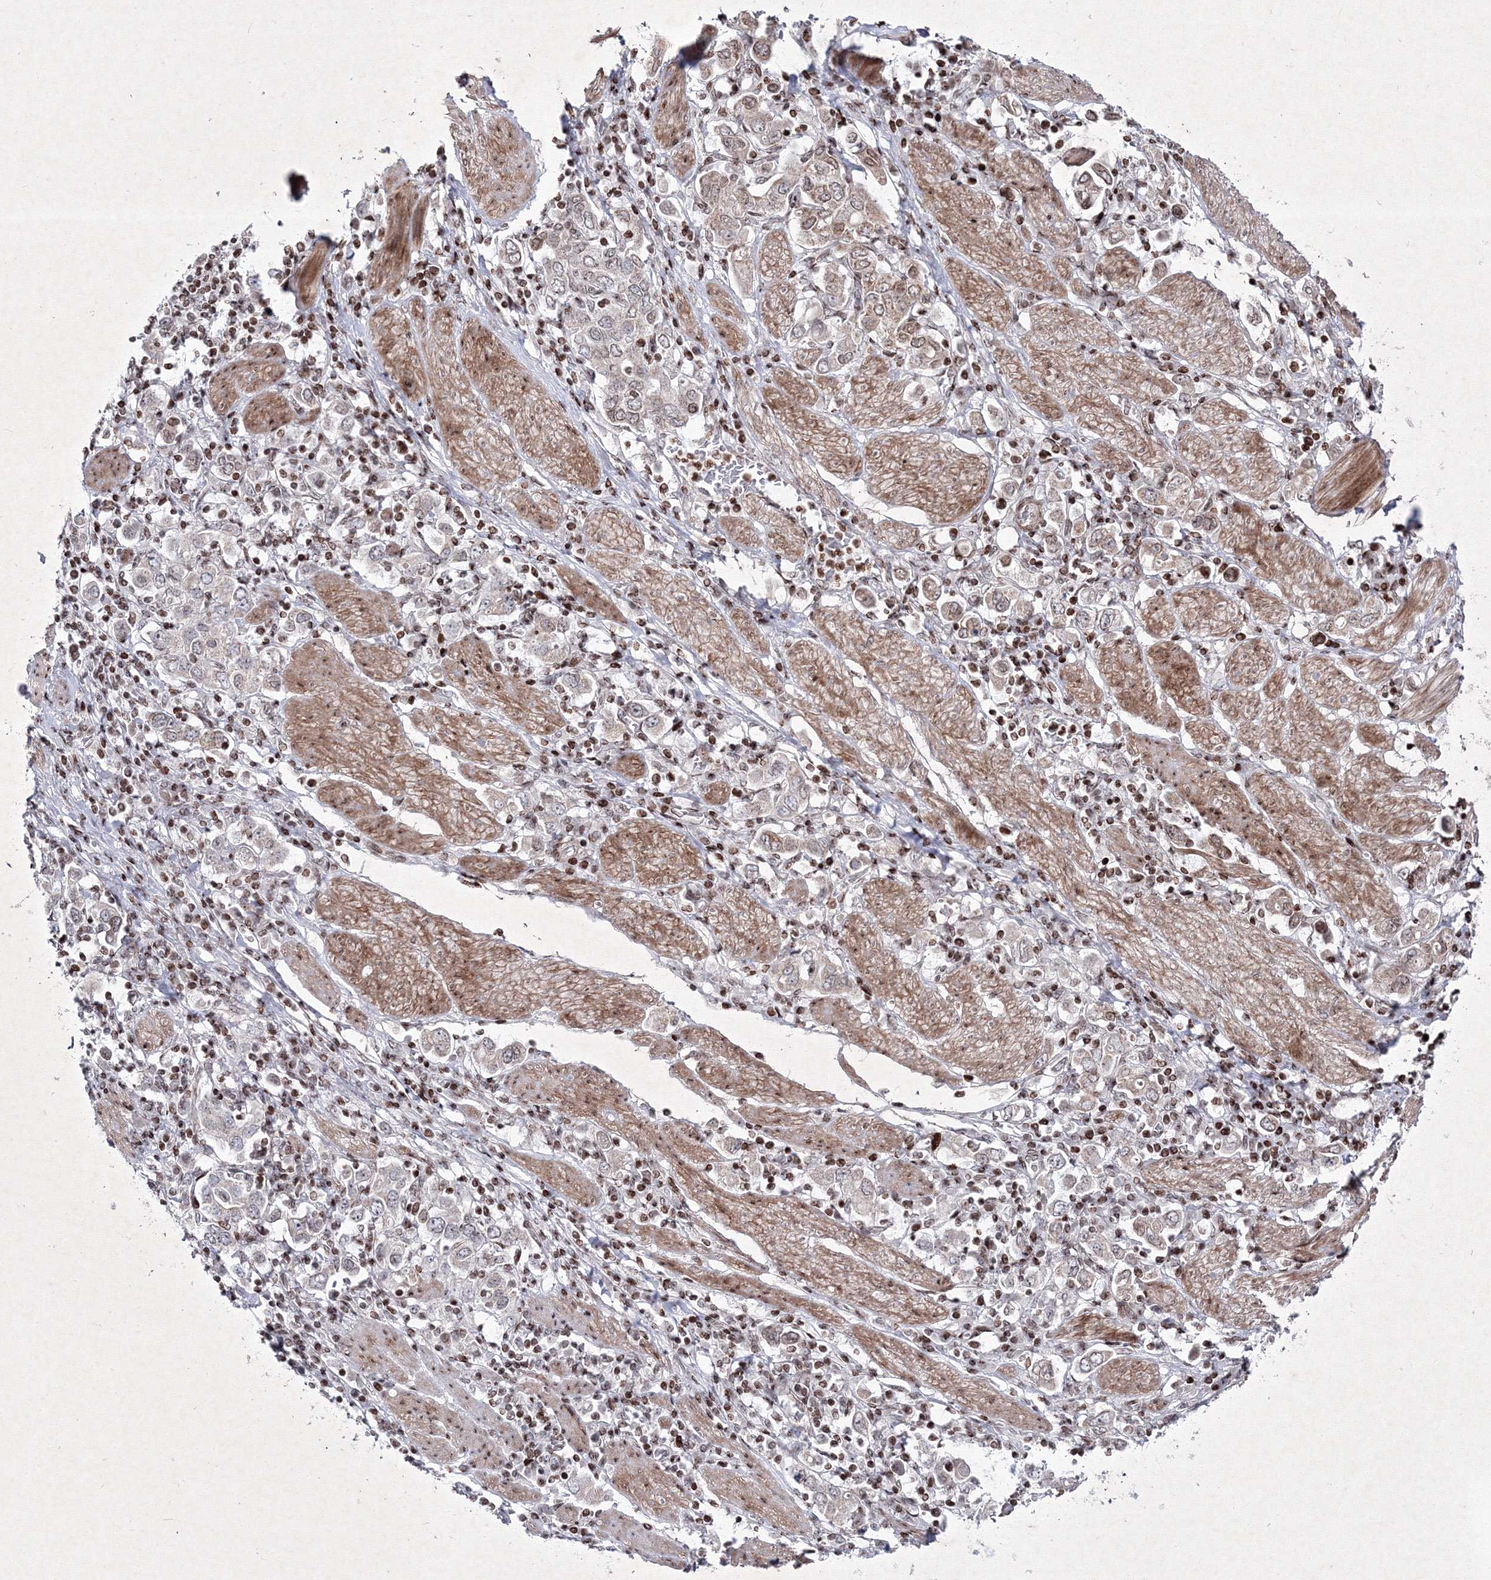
{"staining": {"intensity": "weak", "quantity": "<25%", "location": "cytoplasmic/membranous,nuclear"}, "tissue": "stomach cancer", "cell_type": "Tumor cells", "image_type": "cancer", "snomed": [{"axis": "morphology", "description": "Adenocarcinoma, NOS"}, {"axis": "topography", "description": "Stomach, upper"}], "caption": "Tumor cells show no significant protein expression in stomach cancer (adenocarcinoma). (DAB immunohistochemistry (IHC) visualized using brightfield microscopy, high magnification).", "gene": "SMIM29", "patient": {"sex": "male", "age": 62}}